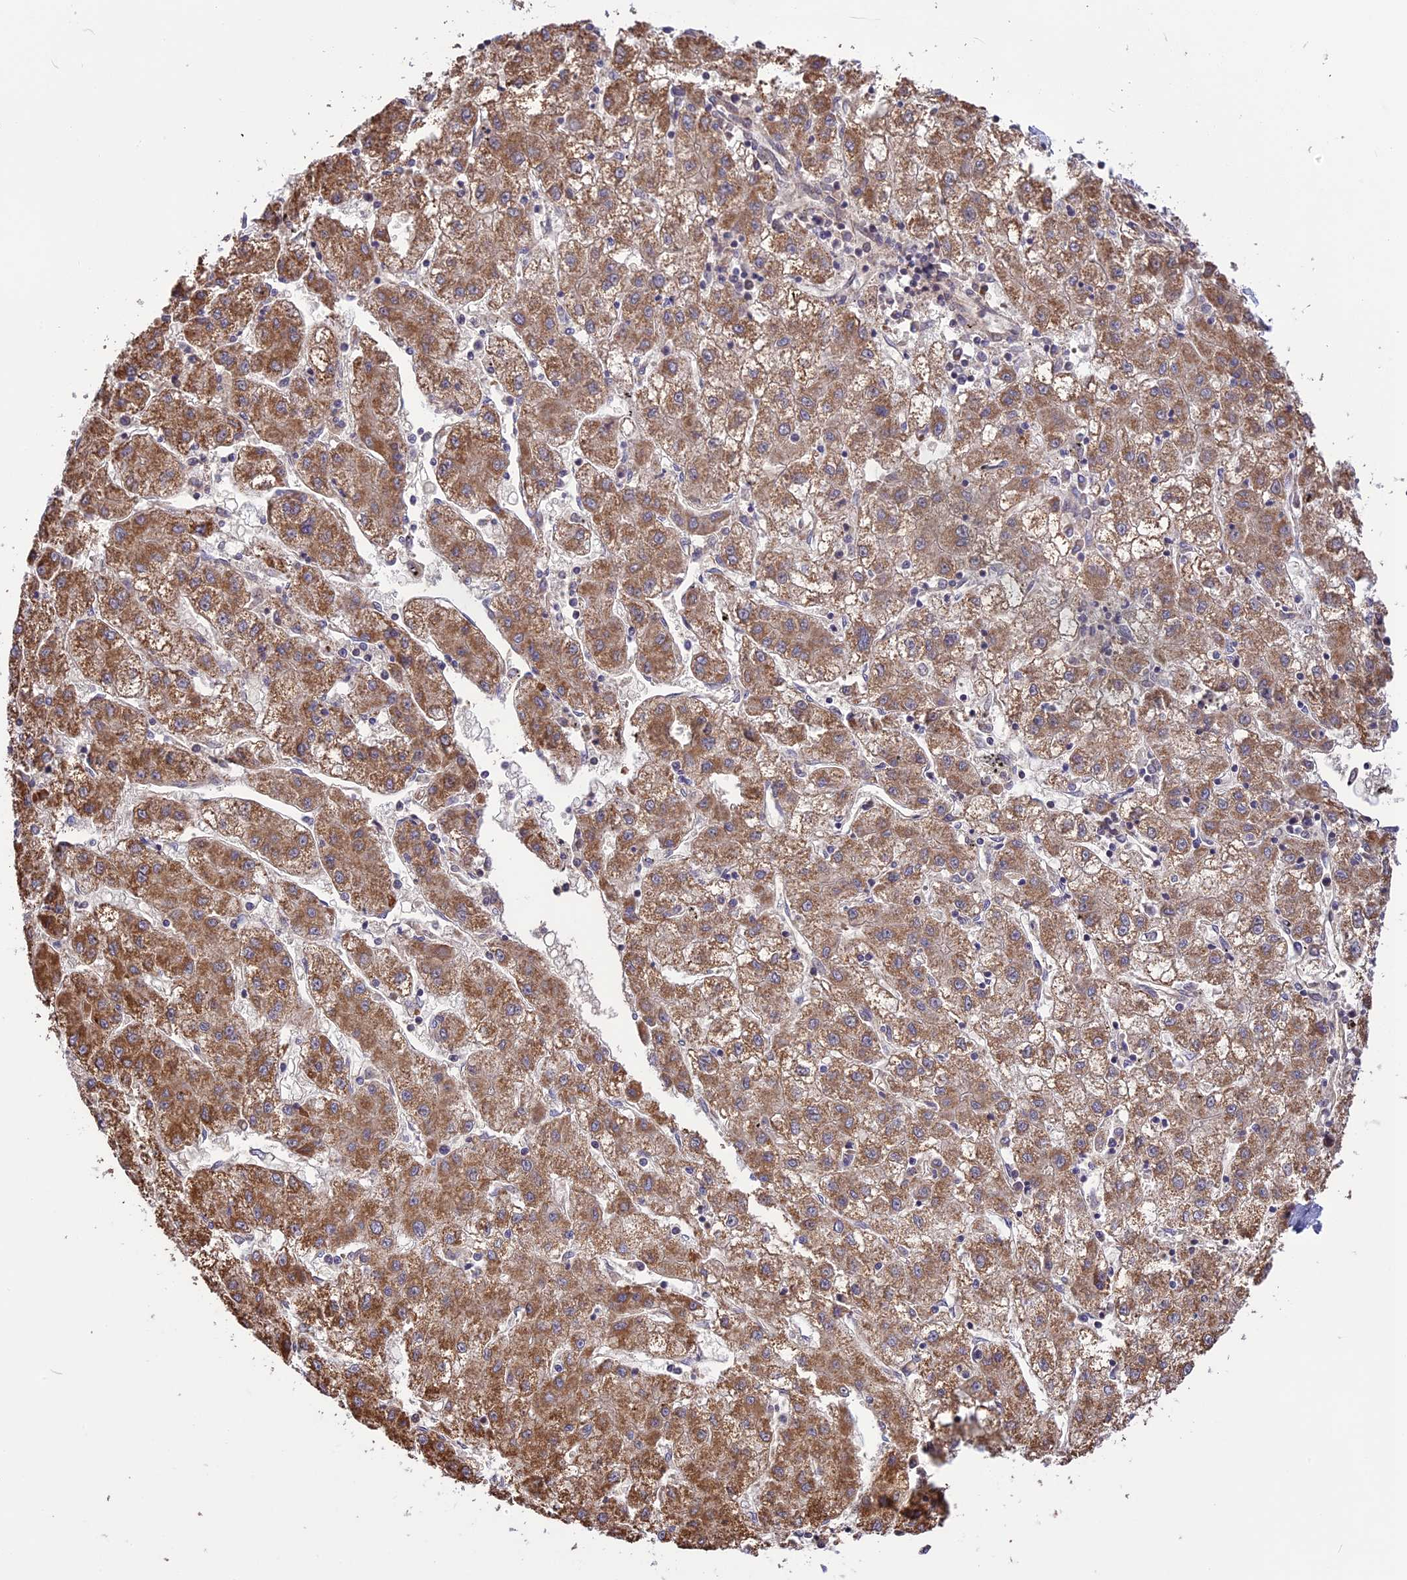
{"staining": {"intensity": "moderate", "quantity": ">75%", "location": "cytoplasmic/membranous"}, "tissue": "liver cancer", "cell_type": "Tumor cells", "image_type": "cancer", "snomed": [{"axis": "morphology", "description": "Carcinoma, Hepatocellular, NOS"}, {"axis": "topography", "description": "Liver"}], "caption": "Immunohistochemistry (IHC) of human liver hepatocellular carcinoma shows medium levels of moderate cytoplasmic/membranous expression in approximately >75% of tumor cells. (DAB IHC with brightfield microscopy, high magnification).", "gene": "DOC2B", "patient": {"sex": "male", "age": 72}}